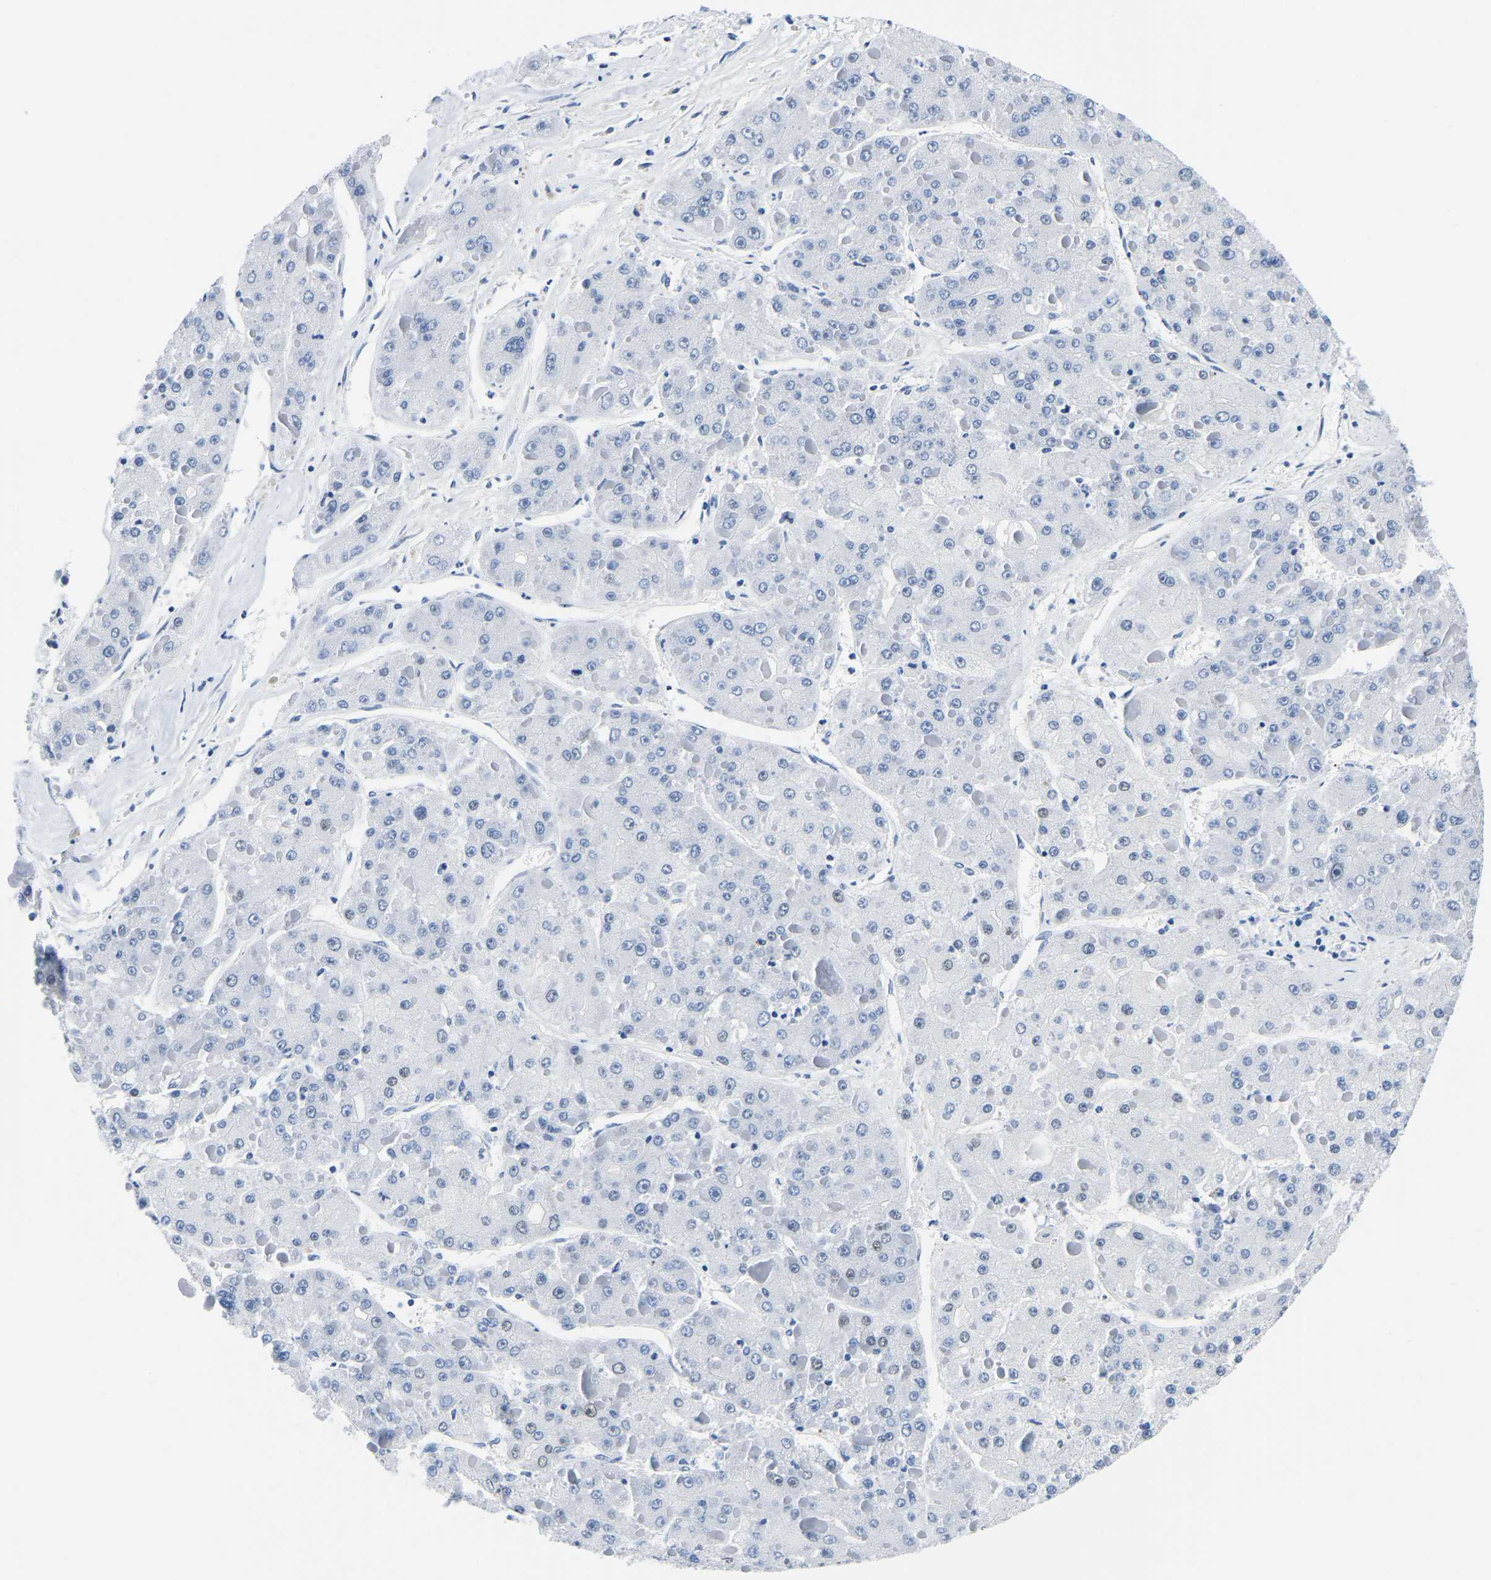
{"staining": {"intensity": "negative", "quantity": "none", "location": "none"}, "tissue": "liver cancer", "cell_type": "Tumor cells", "image_type": "cancer", "snomed": [{"axis": "morphology", "description": "Carcinoma, Hepatocellular, NOS"}, {"axis": "topography", "description": "Liver"}], "caption": "A high-resolution image shows immunohistochemistry (IHC) staining of hepatocellular carcinoma (liver), which reveals no significant expression in tumor cells.", "gene": "UBA1", "patient": {"sex": "female", "age": 73}}